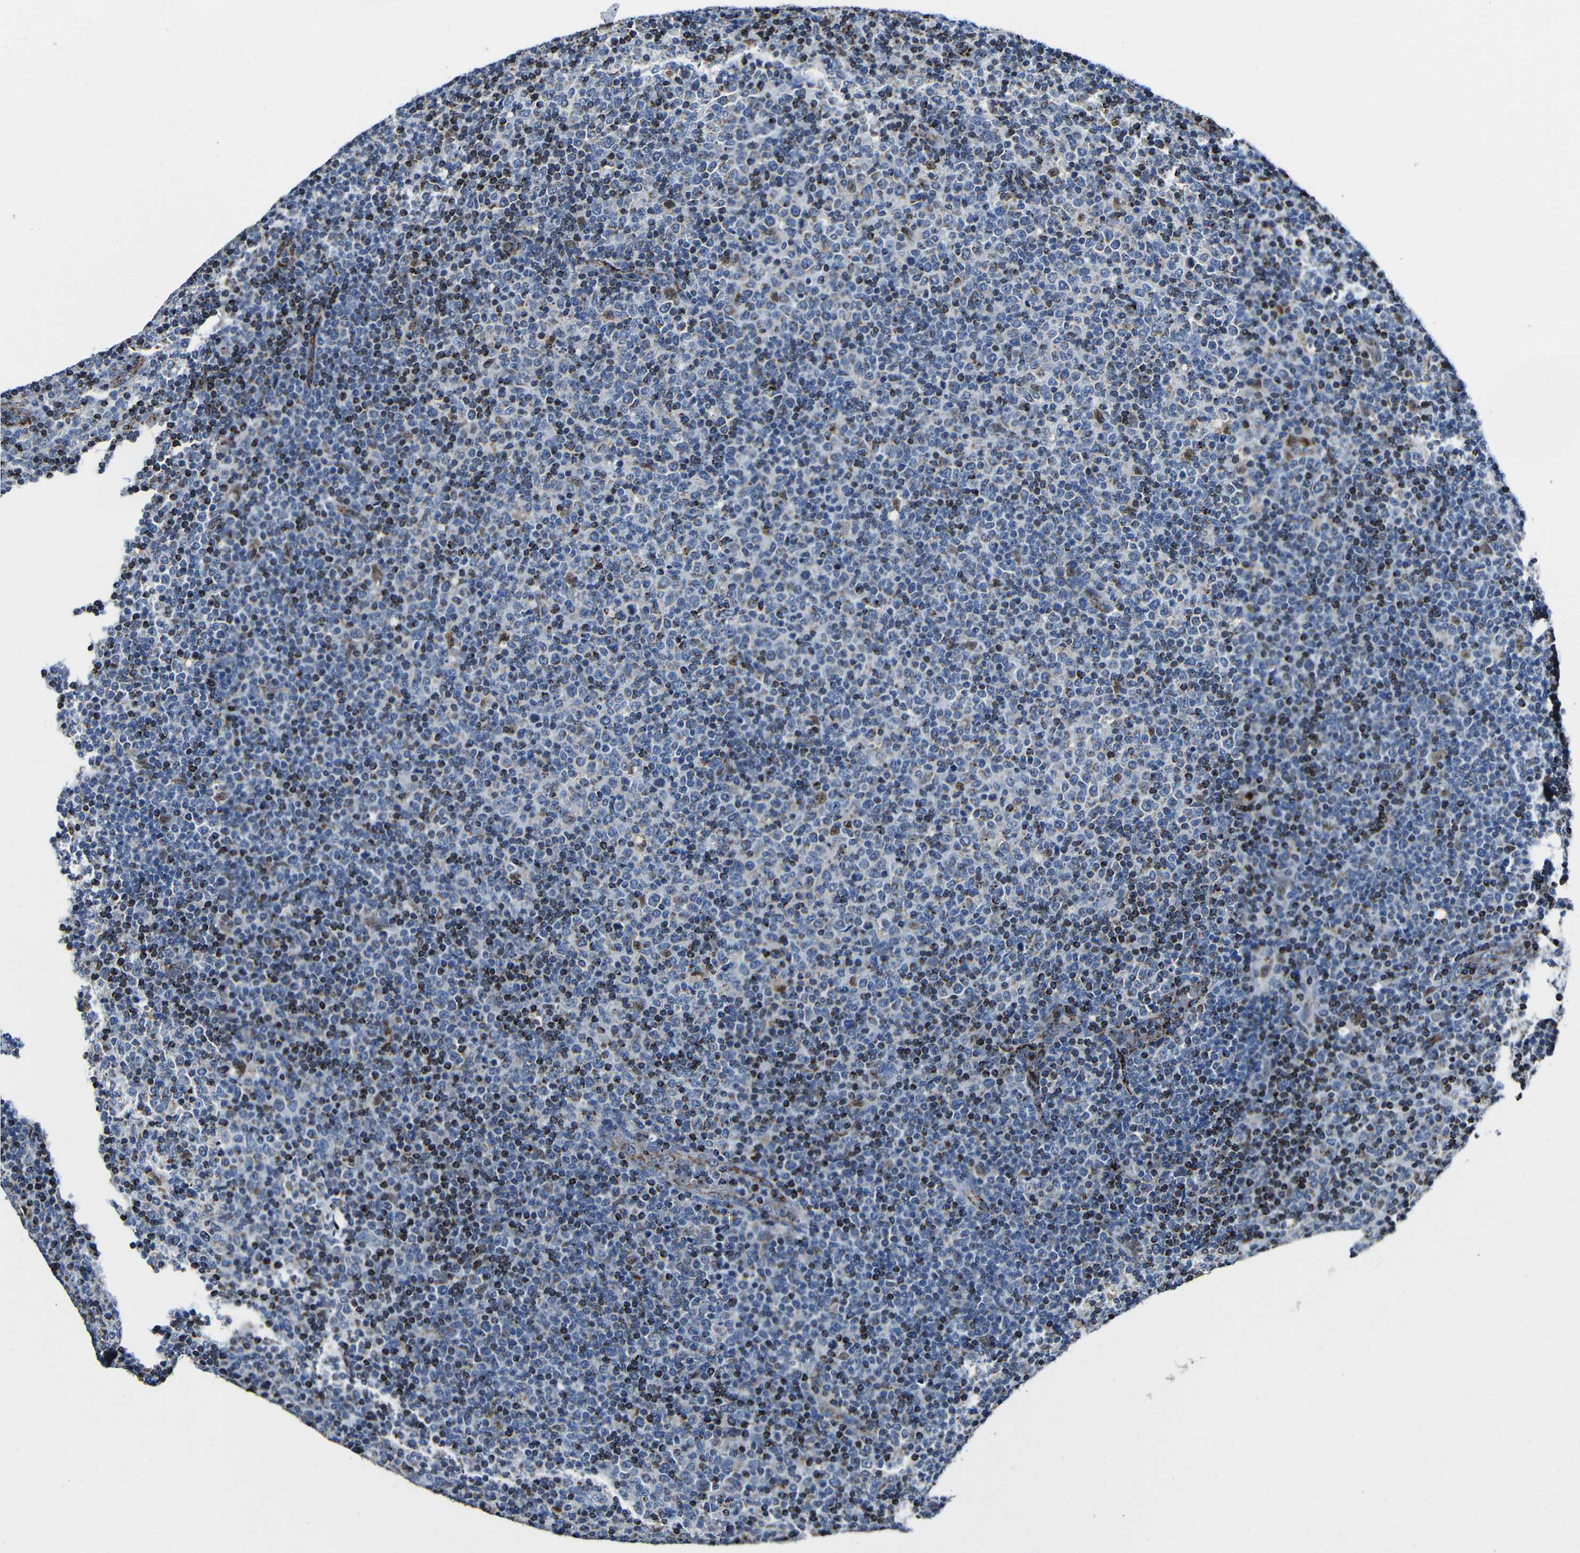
{"staining": {"intensity": "strong", "quantity": "<25%", "location": "cytoplasmic/membranous"}, "tissue": "lymphoma", "cell_type": "Tumor cells", "image_type": "cancer", "snomed": [{"axis": "morphology", "description": "Malignant lymphoma, non-Hodgkin's type, Low grade"}, {"axis": "topography", "description": "Lymph node"}], "caption": "IHC of low-grade malignant lymphoma, non-Hodgkin's type reveals medium levels of strong cytoplasmic/membranous expression in approximately <25% of tumor cells.", "gene": "CA5B", "patient": {"sex": "male", "age": 70}}